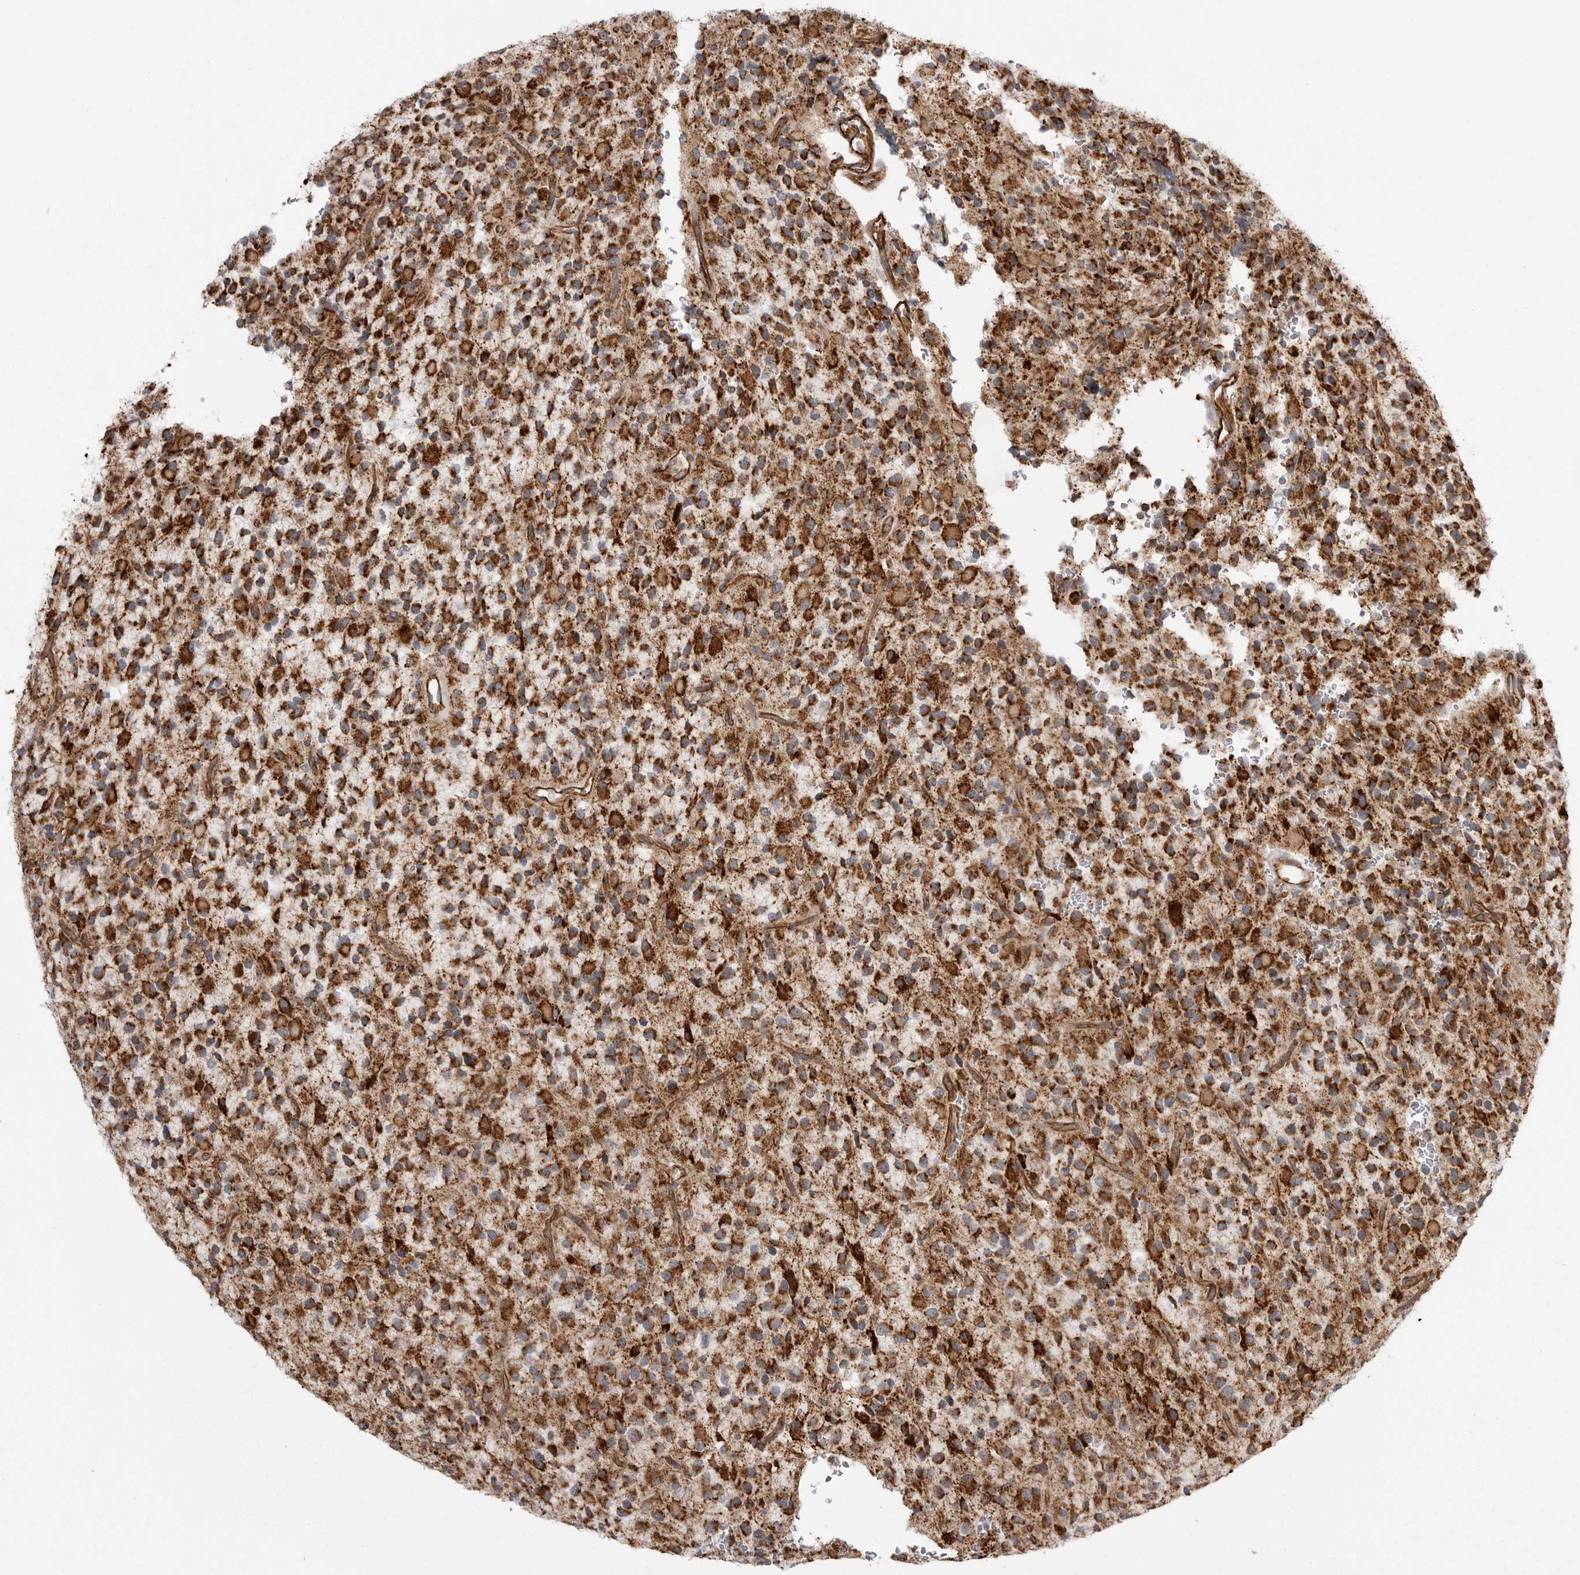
{"staining": {"intensity": "strong", "quantity": ">75%", "location": "cytoplasmic/membranous"}, "tissue": "glioma", "cell_type": "Tumor cells", "image_type": "cancer", "snomed": [{"axis": "morphology", "description": "Glioma, malignant, High grade"}, {"axis": "topography", "description": "Brain"}], "caption": "High-power microscopy captured an immunohistochemistry photomicrograph of glioma, revealing strong cytoplasmic/membranous expression in about >75% of tumor cells.", "gene": "FH", "patient": {"sex": "male", "age": 34}}